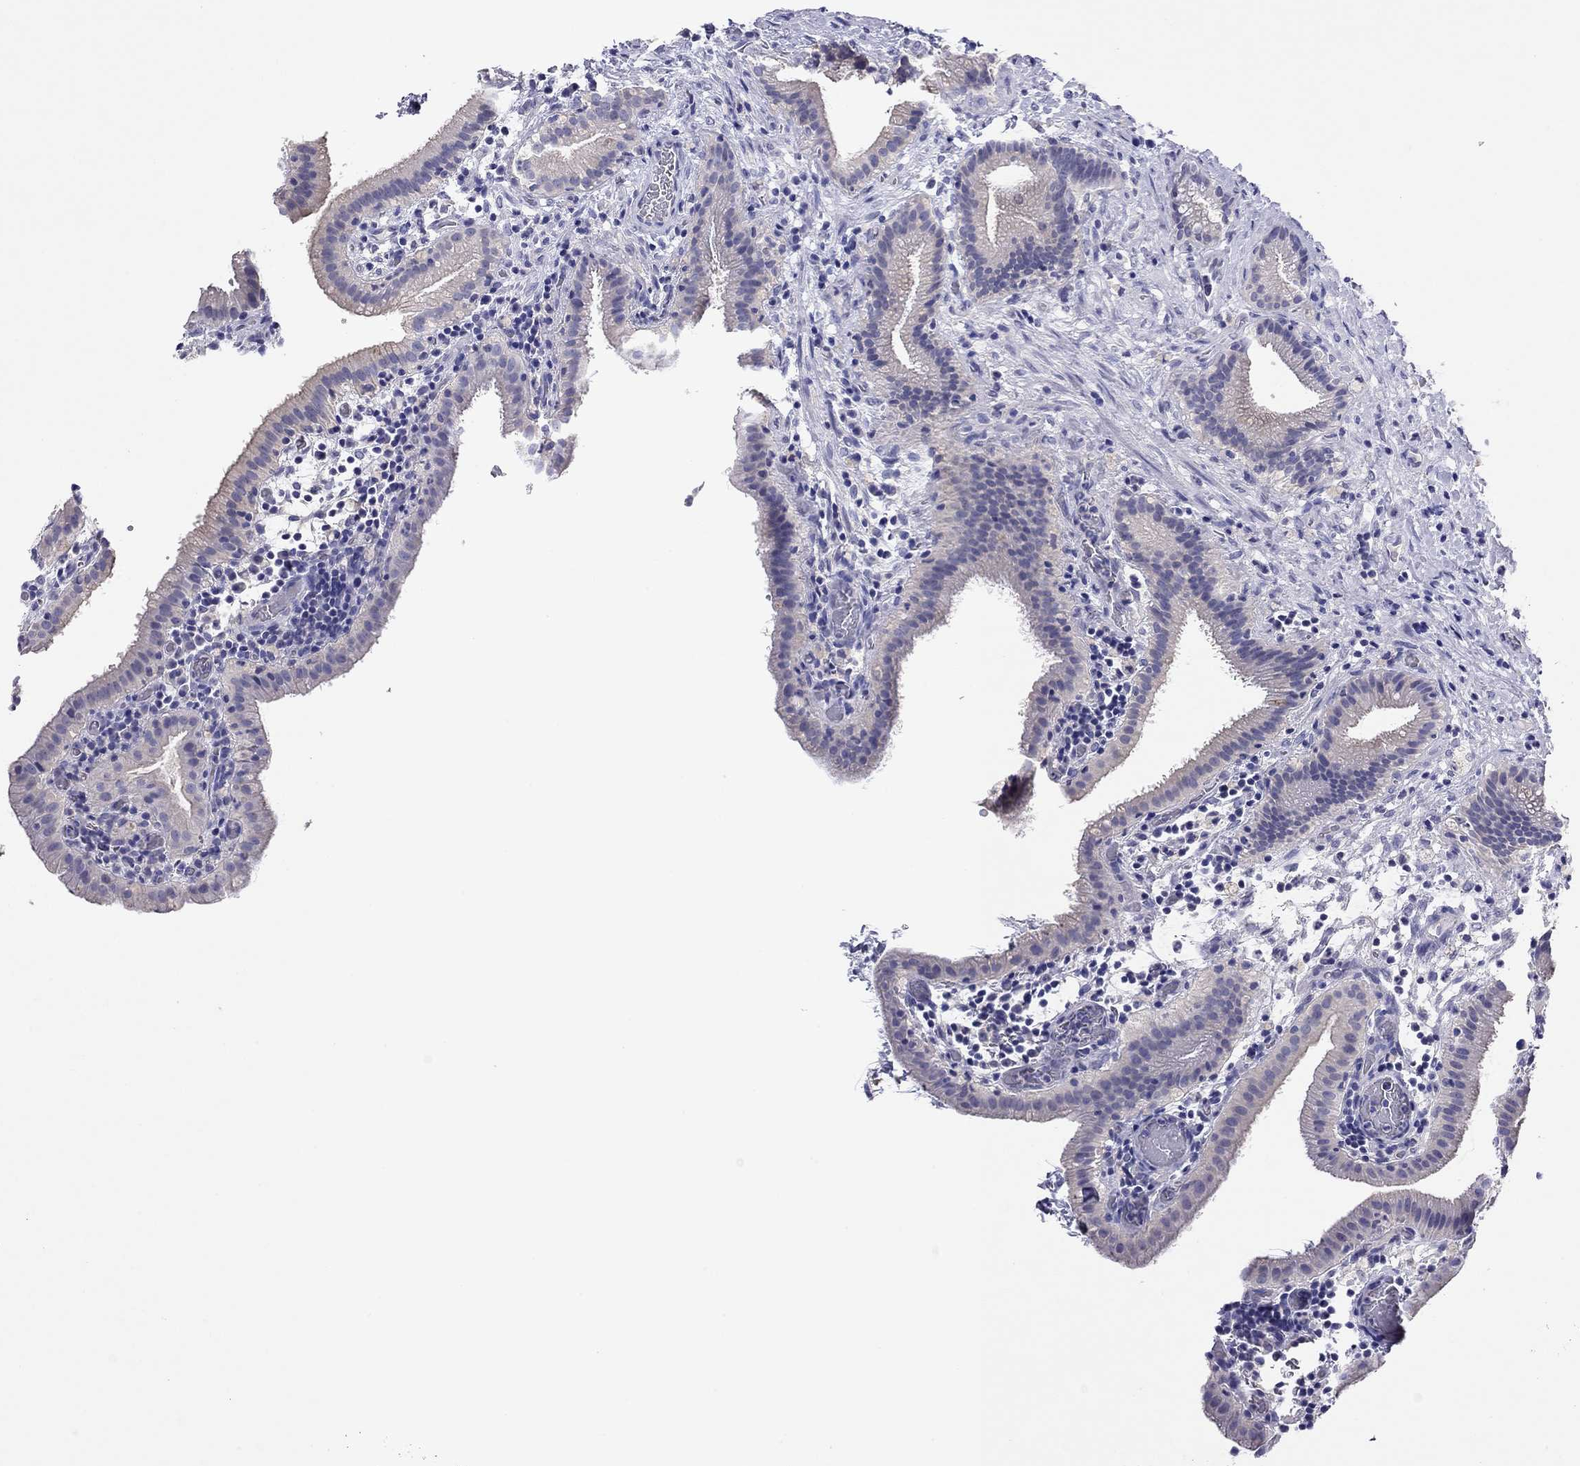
{"staining": {"intensity": "negative", "quantity": "none", "location": "none"}, "tissue": "gallbladder", "cell_type": "Glandular cells", "image_type": "normal", "snomed": [{"axis": "morphology", "description": "Normal tissue, NOS"}, {"axis": "topography", "description": "Gallbladder"}], "caption": "An immunohistochemistry (IHC) photomicrograph of unremarkable gallbladder is shown. There is no staining in glandular cells of gallbladder. The staining is performed using DAB (3,3'-diaminobenzidine) brown chromogen with nuclei counter-stained in using hematoxylin.", "gene": "CAPNS2", "patient": {"sex": "male", "age": 62}}